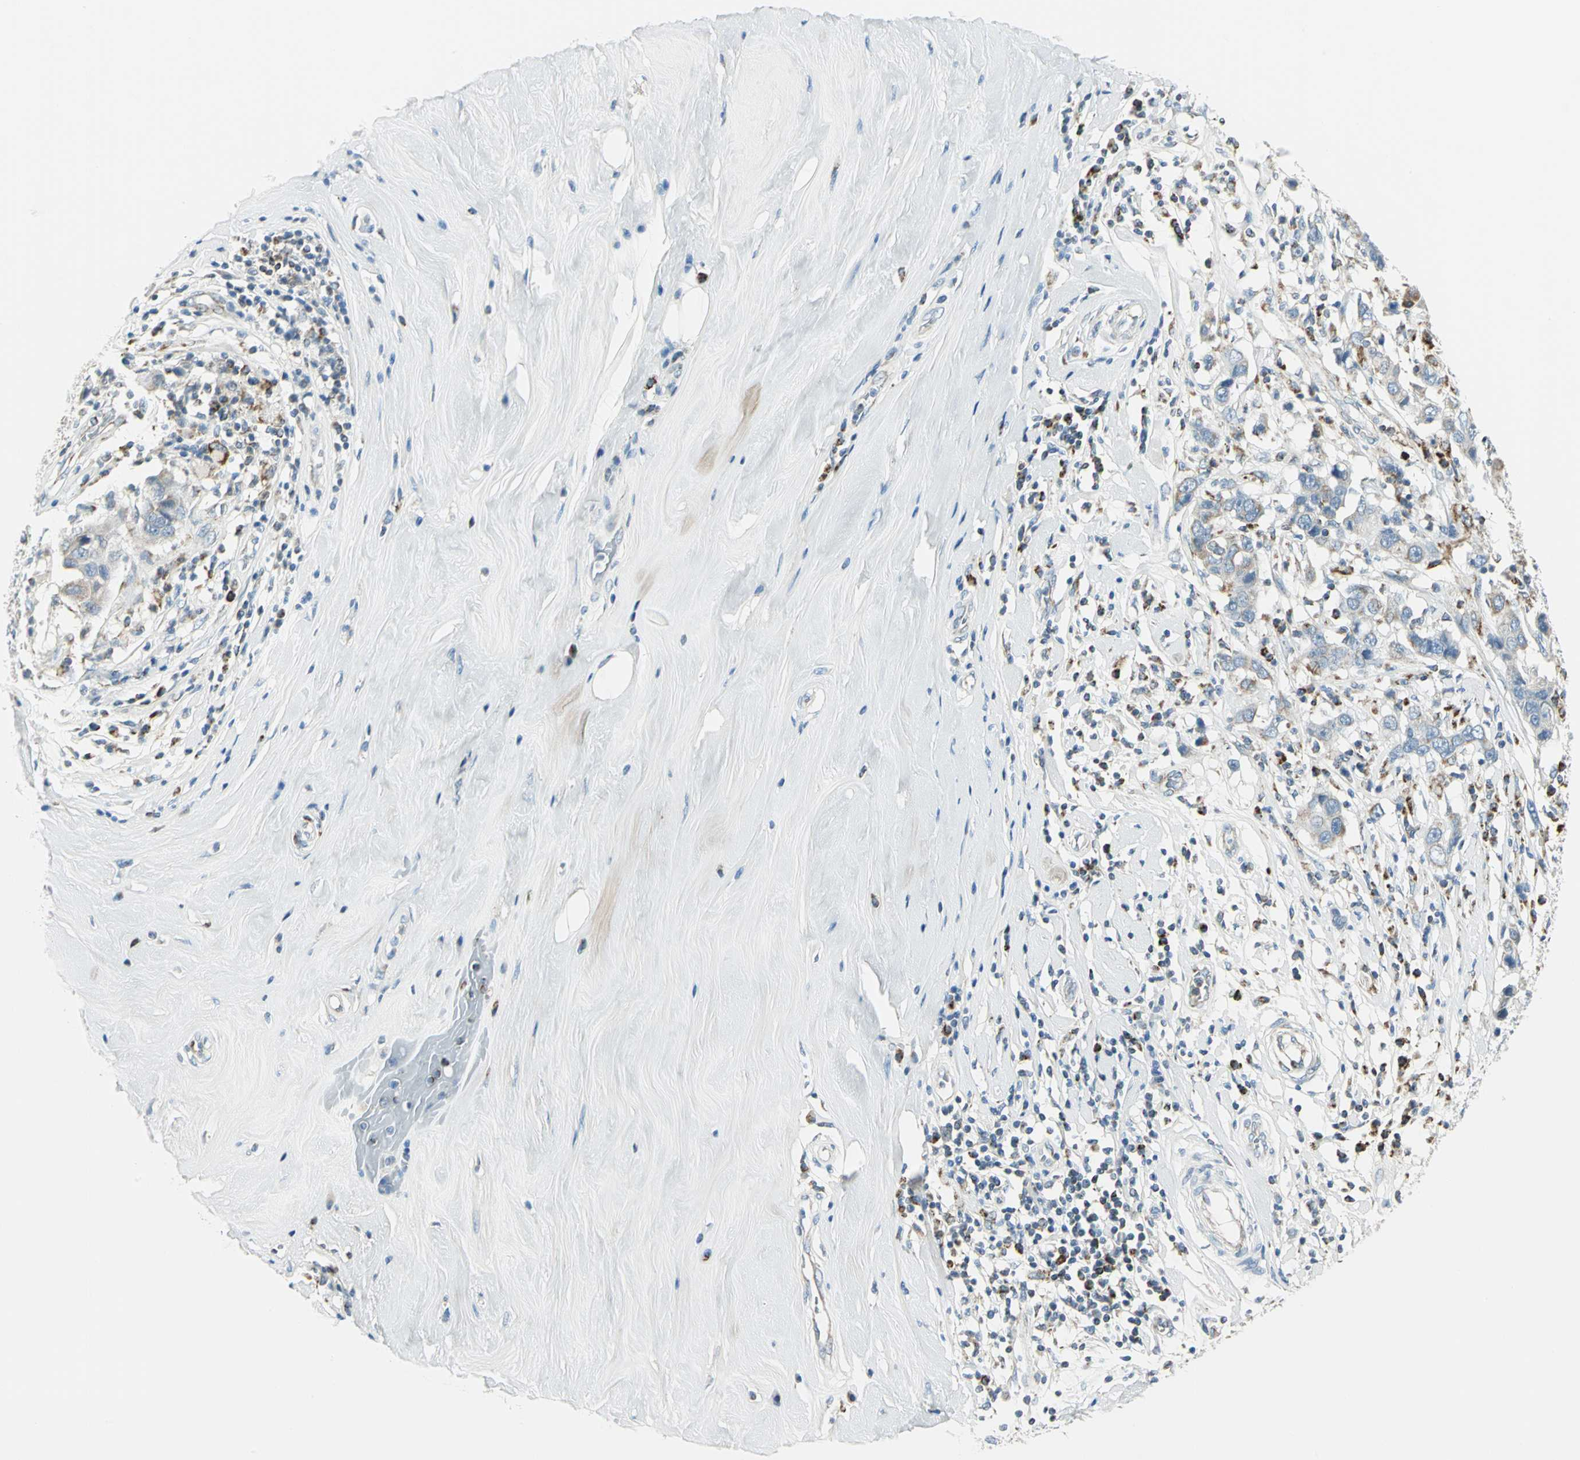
{"staining": {"intensity": "weak", "quantity": "25%-75%", "location": "cytoplasmic/membranous"}, "tissue": "breast cancer", "cell_type": "Tumor cells", "image_type": "cancer", "snomed": [{"axis": "morphology", "description": "Duct carcinoma"}, {"axis": "topography", "description": "Breast"}], "caption": "The histopathology image displays a brown stain indicating the presence of a protein in the cytoplasmic/membranous of tumor cells in breast infiltrating ductal carcinoma. (IHC, brightfield microscopy, high magnification).", "gene": "ACADM", "patient": {"sex": "female", "age": 27}}